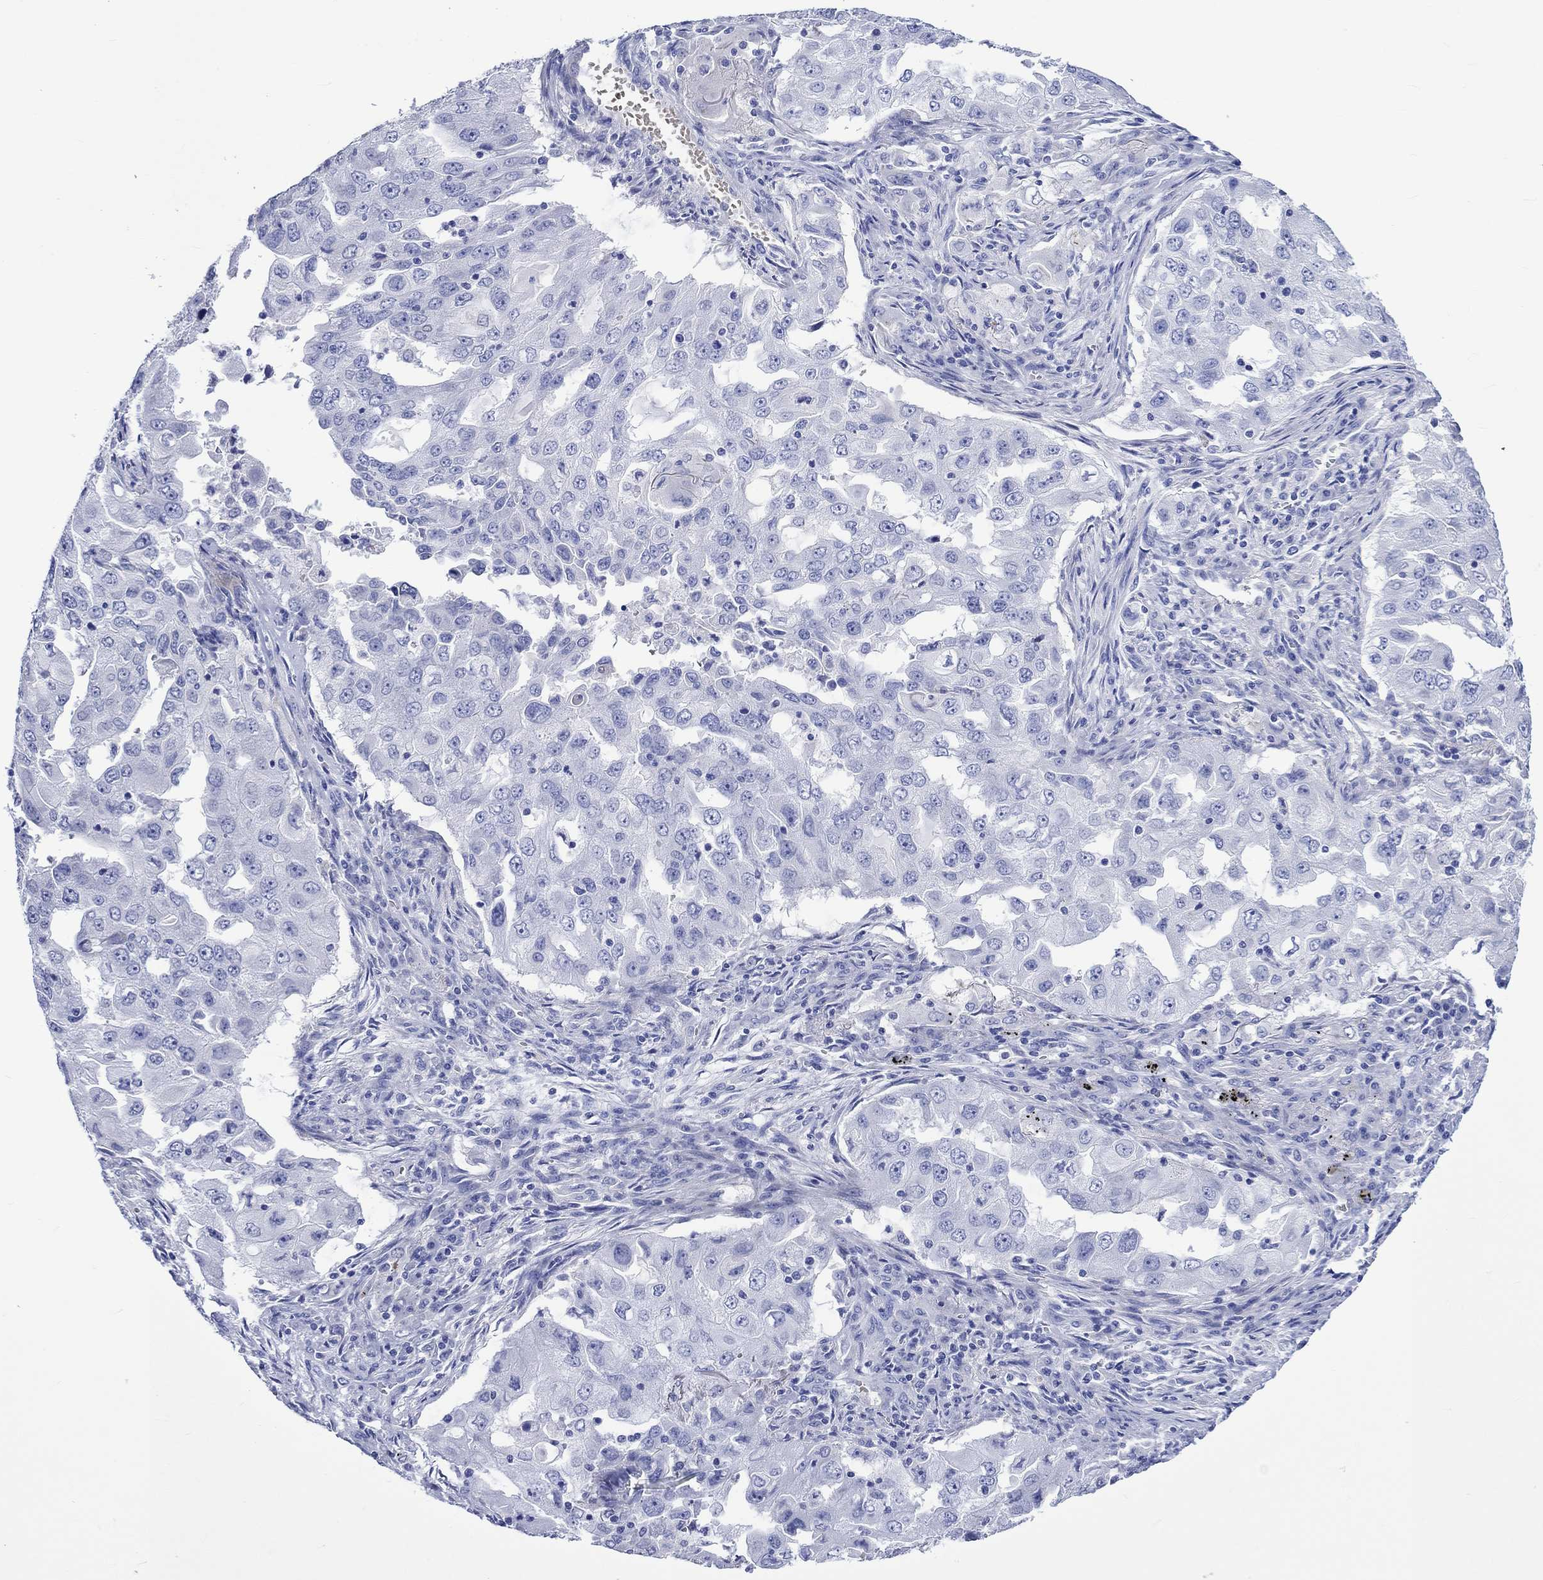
{"staining": {"intensity": "negative", "quantity": "none", "location": "none"}, "tissue": "lung cancer", "cell_type": "Tumor cells", "image_type": "cancer", "snomed": [{"axis": "morphology", "description": "Adenocarcinoma, NOS"}, {"axis": "topography", "description": "Lung"}], "caption": "Immunohistochemistry (IHC) image of neoplastic tissue: human lung cancer stained with DAB shows no significant protein staining in tumor cells.", "gene": "NRIP3", "patient": {"sex": "female", "age": 61}}